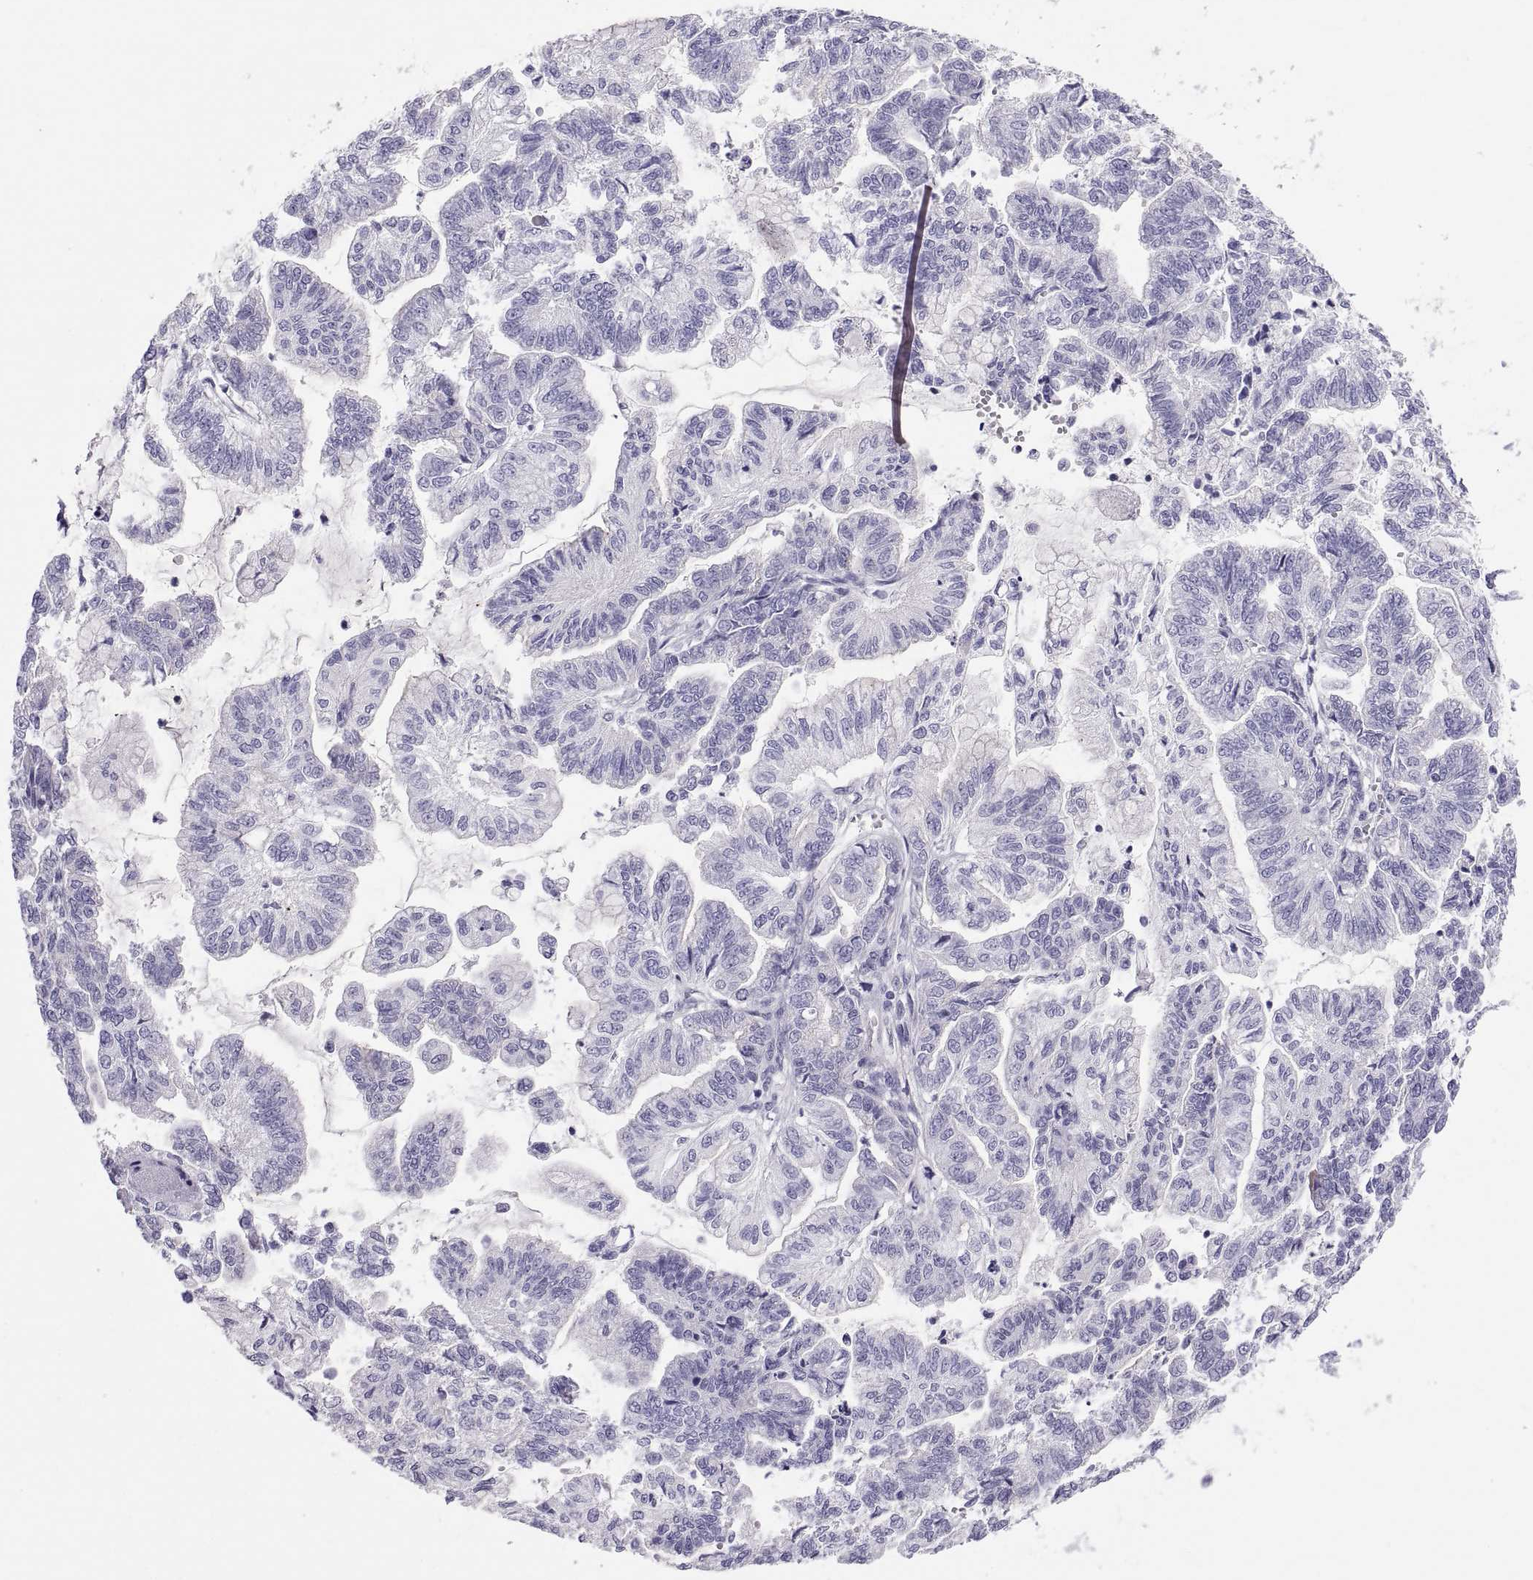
{"staining": {"intensity": "negative", "quantity": "none", "location": "none"}, "tissue": "stomach cancer", "cell_type": "Tumor cells", "image_type": "cancer", "snomed": [{"axis": "morphology", "description": "Adenocarcinoma, NOS"}, {"axis": "topography", "description": "Stomach"}], "caption": "IHC histopathology image of stomach cancer (adenocarcinoma) stained for a protein (brown), which demonstrates no positivity in tumor cells. Nuclei are stained in blue.", "gene": "RNASE12", "patient": {"sex": "male", "age": 83}}